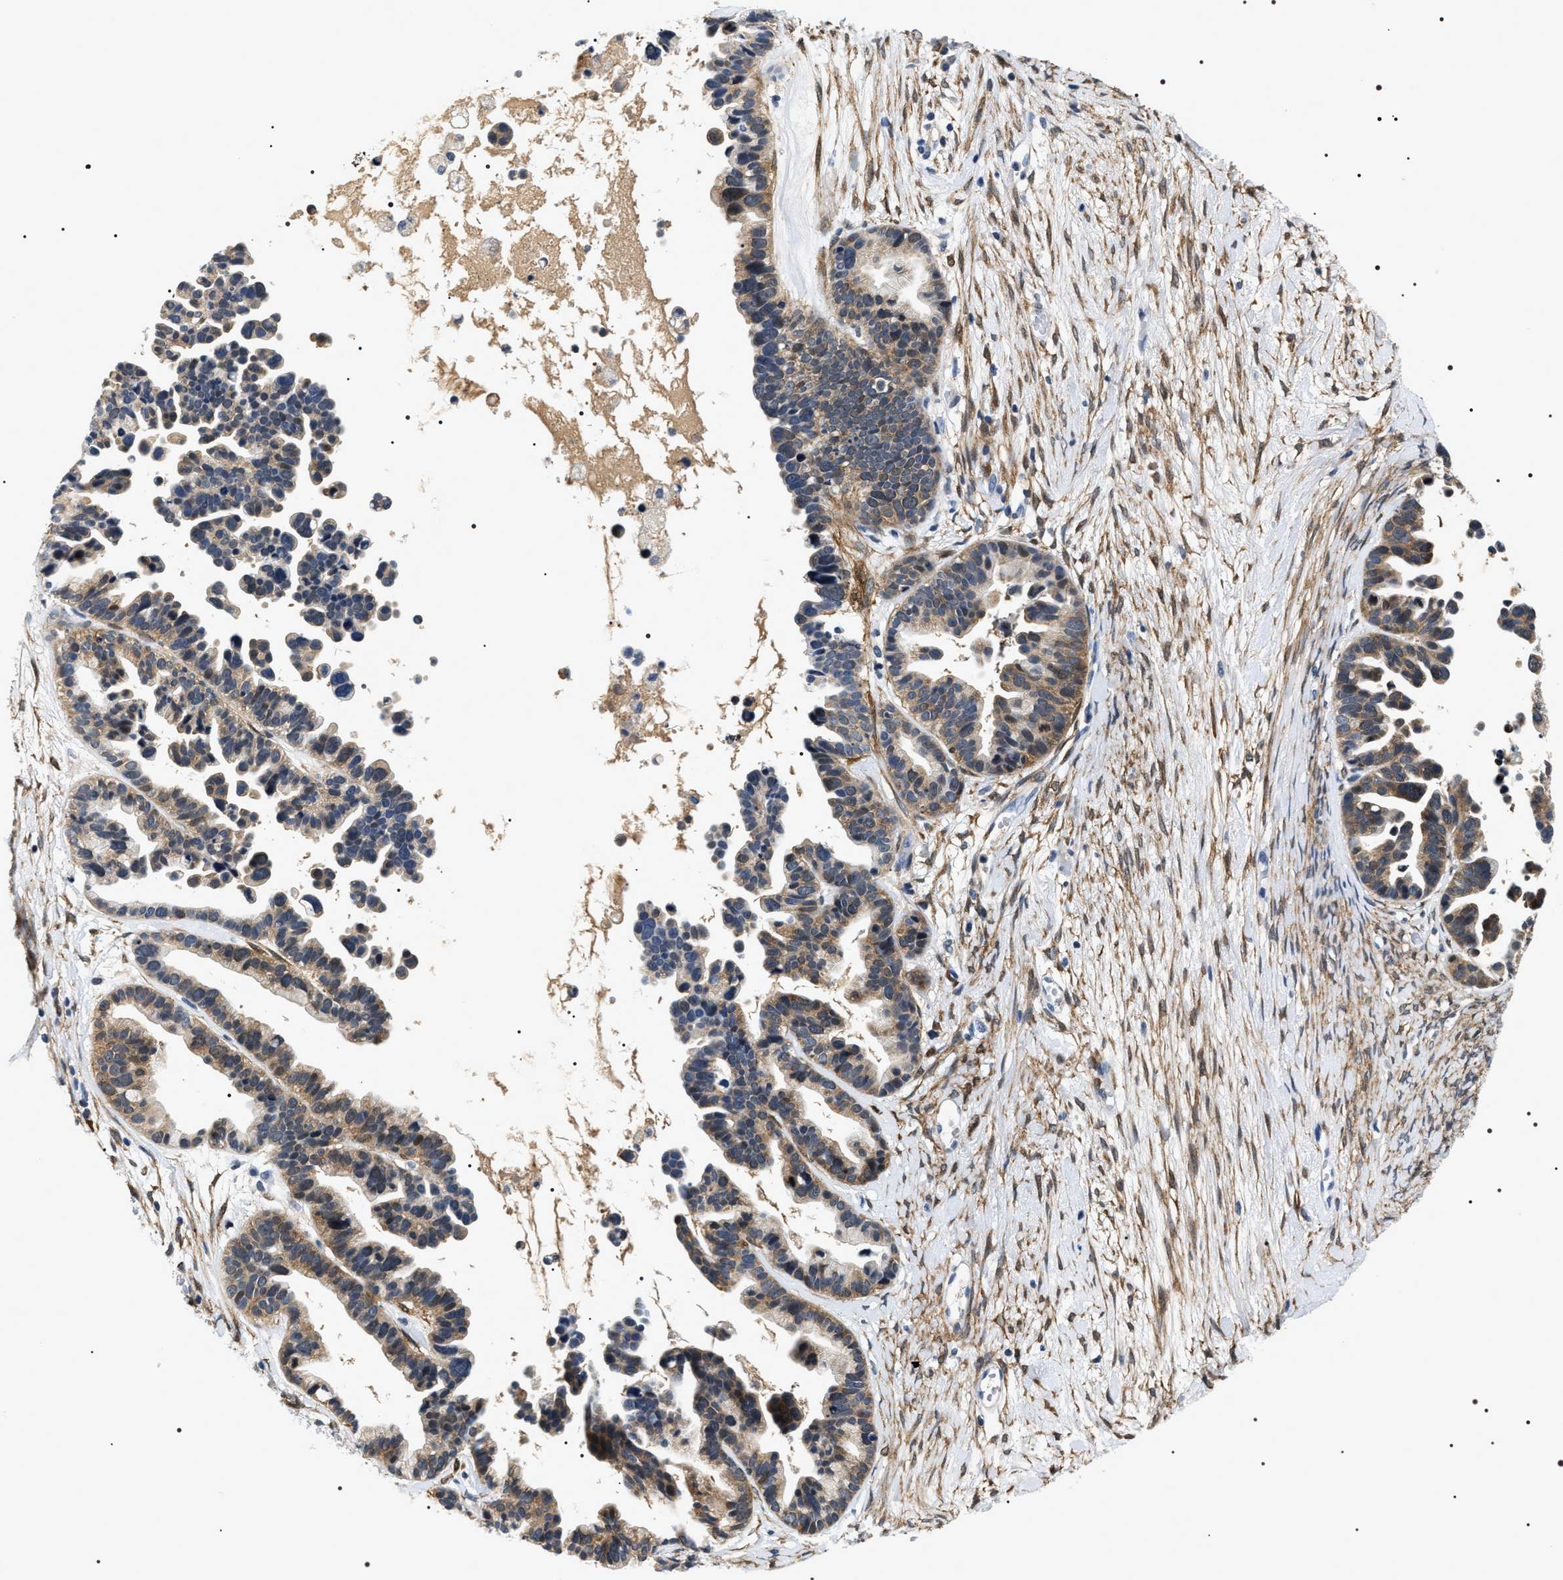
{"staining": {"intensity": "moderate", "quantity": ">75%", "location": "cytoplasmic/membranous"}, "tissue": "ovarian cancer", "cell_type": "Tumor cells", "image_type": "cancer", "snomed": [{"axis": "morphology", "description": "Cystadenocarcinoma, serous, NOS"}, {"axis": "topography", "description": "Ovary"}], "caption": "DAB immunohistochemical staining of human ovarian cancer shows moderate cytoplasmic/membranous protein expression in approximately >75% of tumor cells.", "gene": "BAG2", "patient": {"sex": "female", "age": 56}}